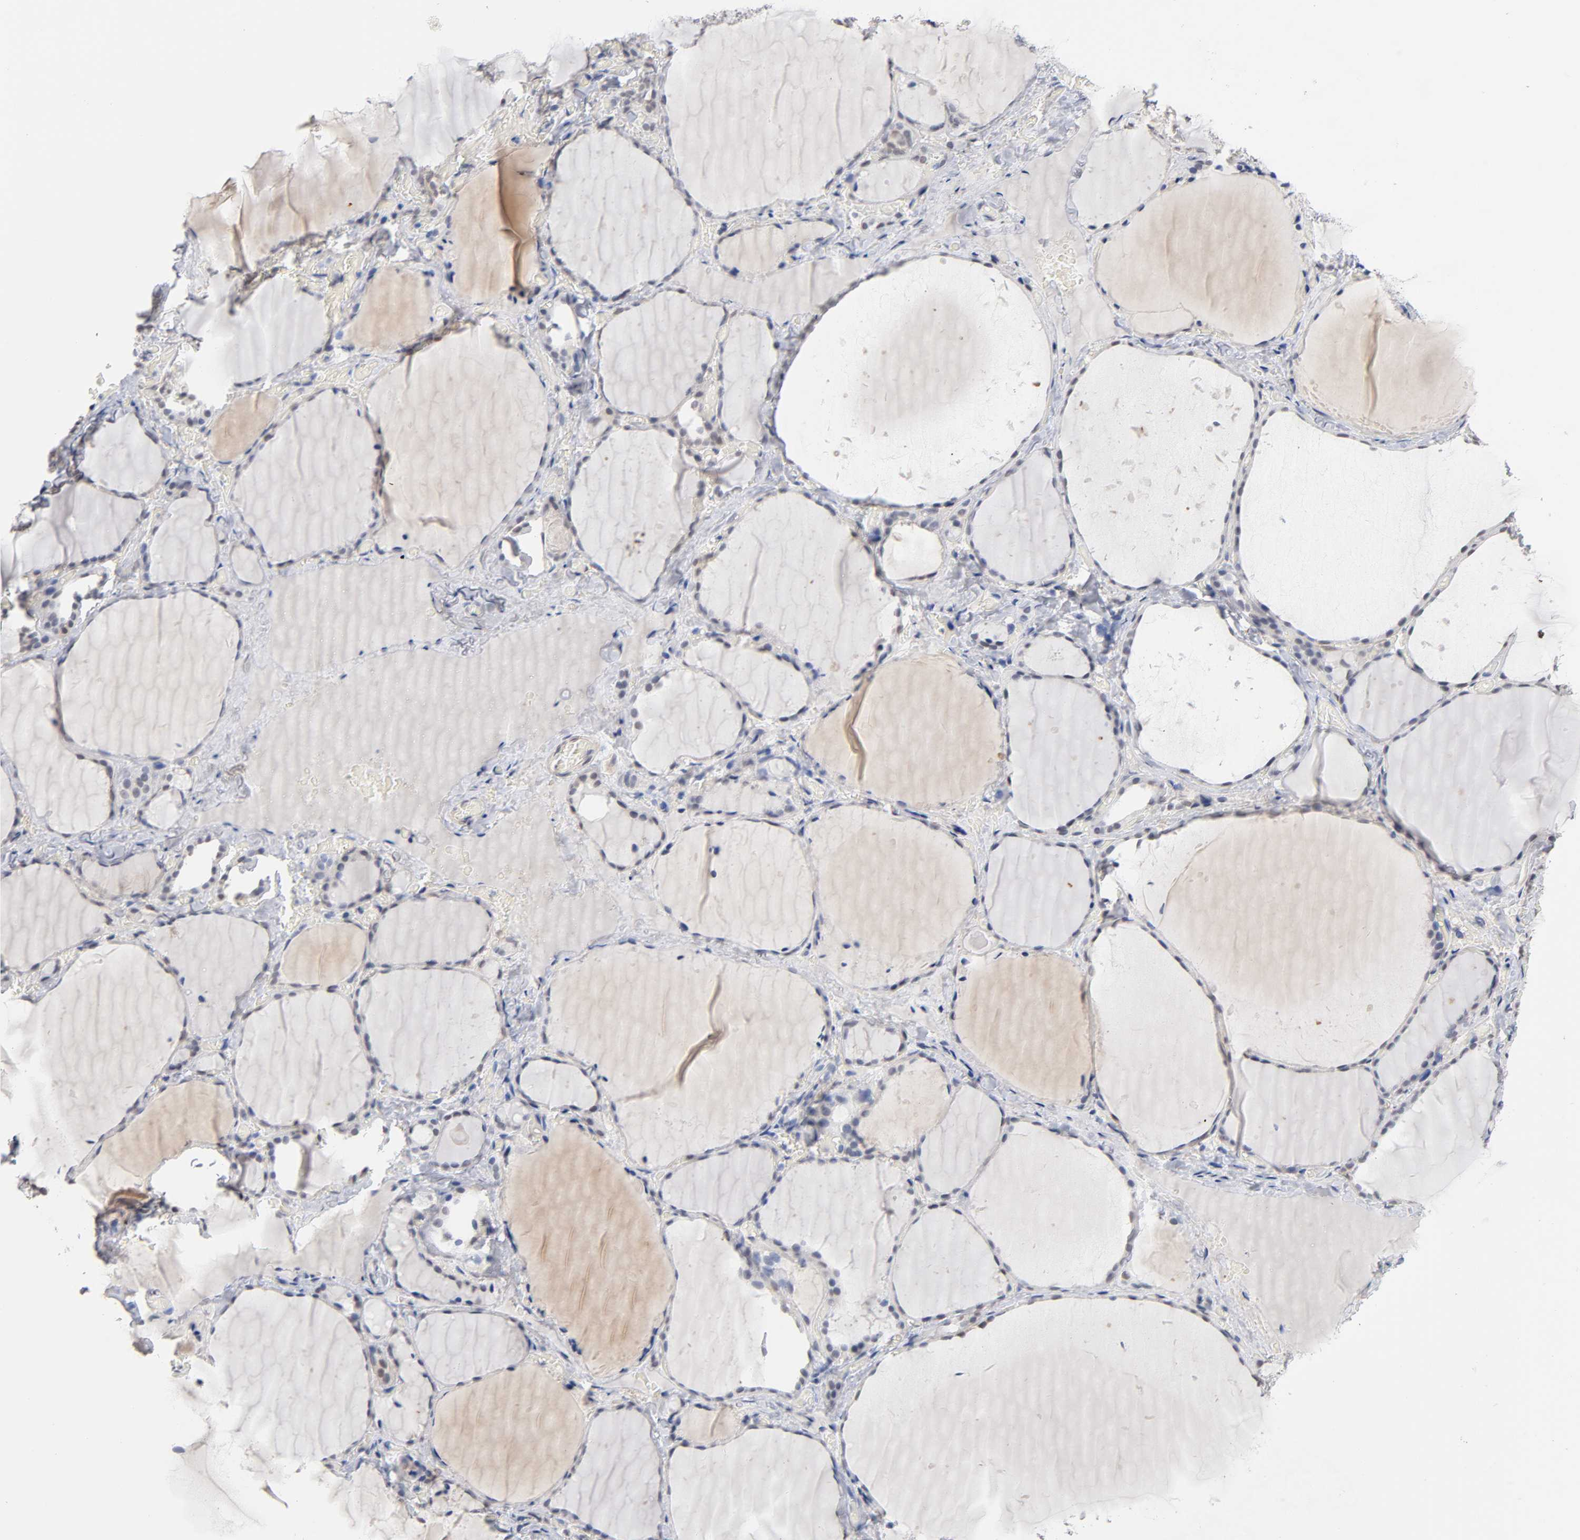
{"staining": {"intensity": "weak", "quantity": "<25%", "location": "cytoplasmic/membranous,nuclear"}, "tissue": "thyroid gland", "cell_type": "Glandular cells", "image_type": "normal", "snomed": [{"axis": "morphology", "description": "Normal tissue, NOS"}, {"axis": "topography", "description": "Thyroid gland"}], "caption": "Immunohistochemistry of normal human thyroid gland demonstrates no staining in glandular cells.", "gene": "CRABP2", "patient": {"sex": "female", "age": 22}}